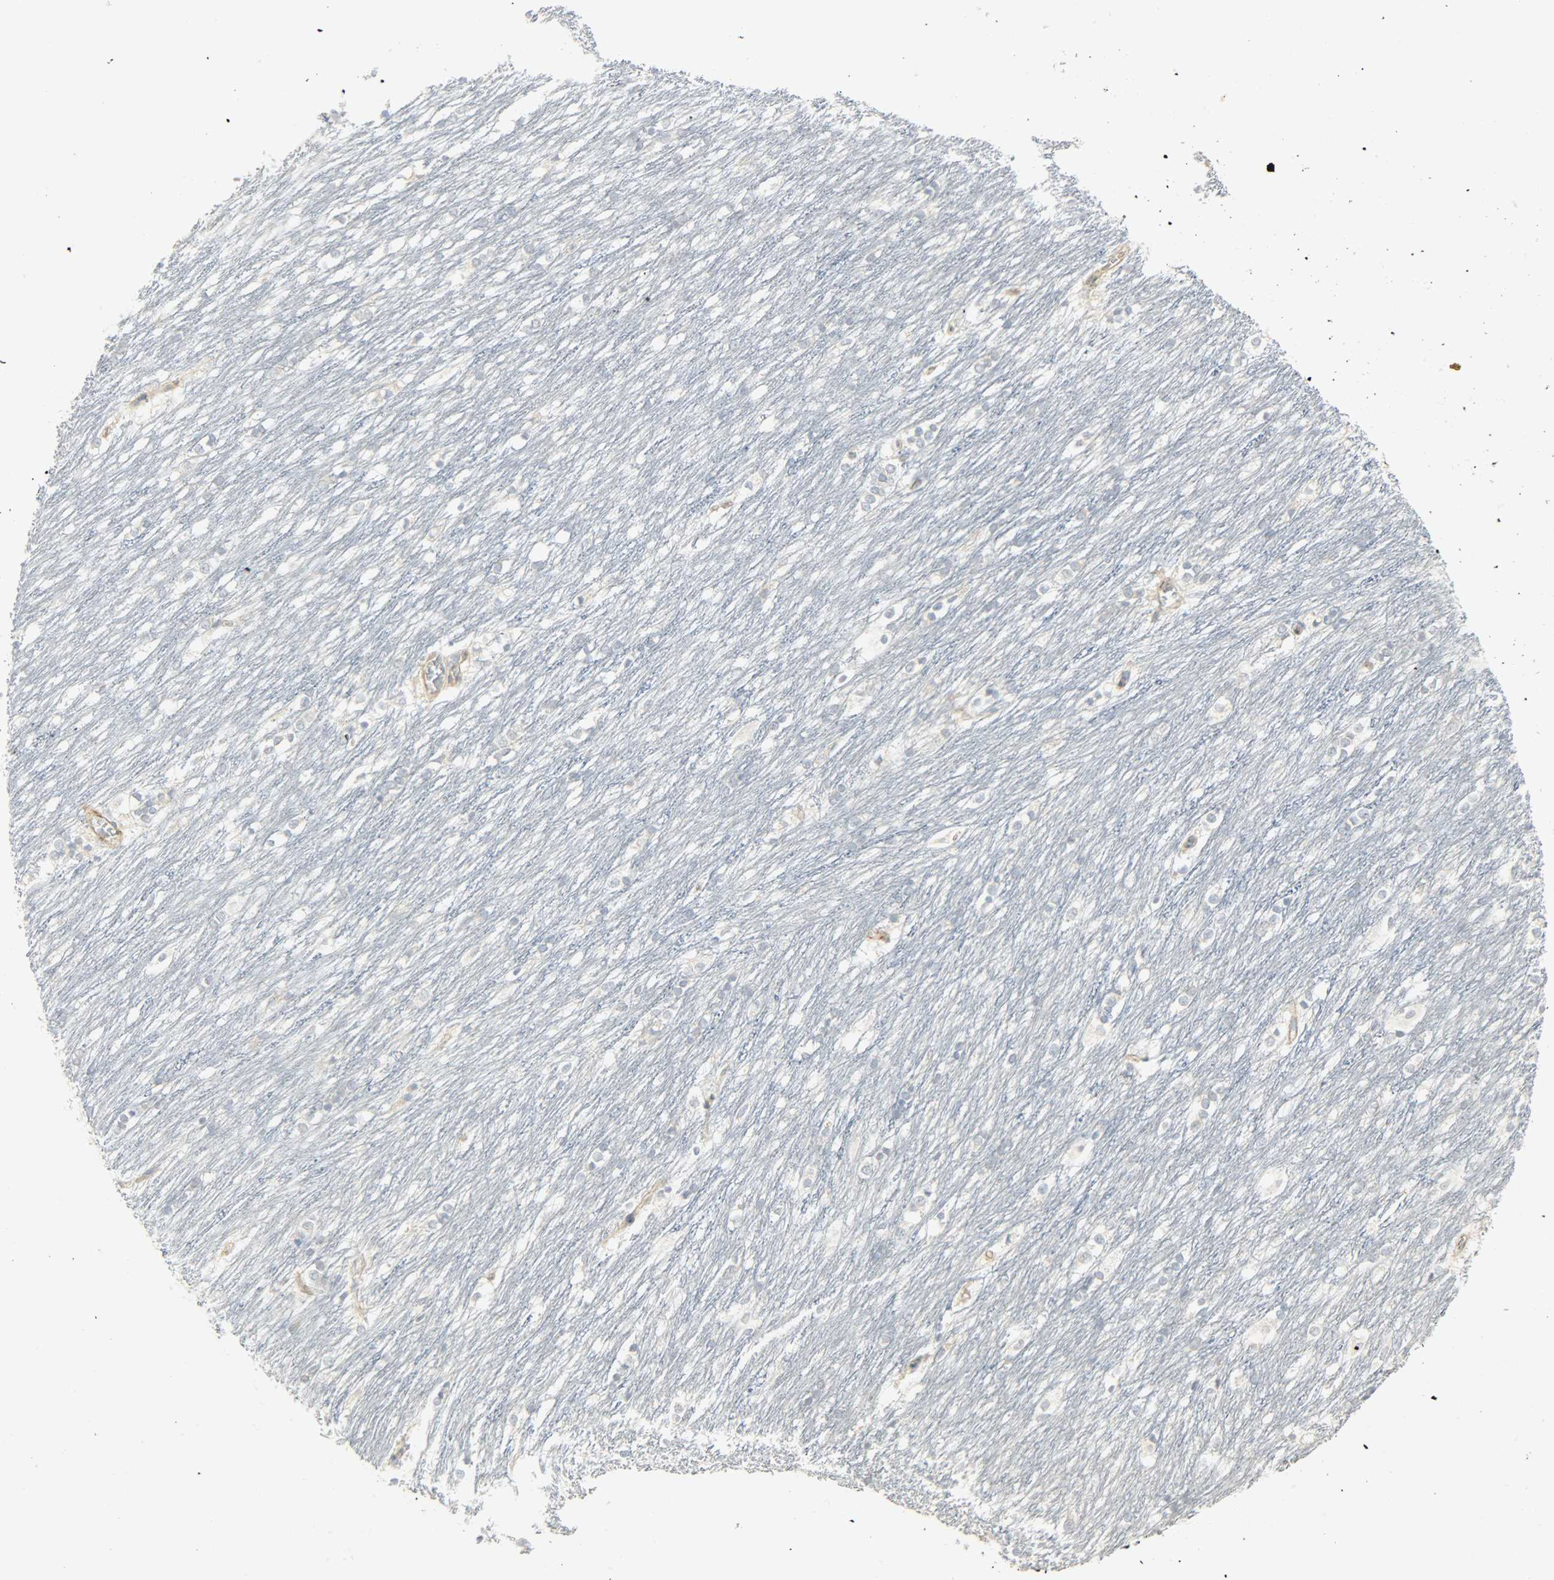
{"staining": {"intensity": "negative", "quantity": "none", "location": "none"}, "tissue": "caudate", "cell_type": "Glial cells", "image_type": "normal", "snomed": [{"axis": "morphology", "description": "Normal tissue, NOS"}, {"axis": "topography", "description": "Lateral ventricle wall"}], "caption": "The image demonstrates no significant expression in glial cells of caudate. Brightfield microscopy of immunohistochemistry stained with DAB (brown) and hematoxylin (blue), captured at high magnification.", "gene": "ENPEP", "patient": {"sex": "female", "age": 19}}